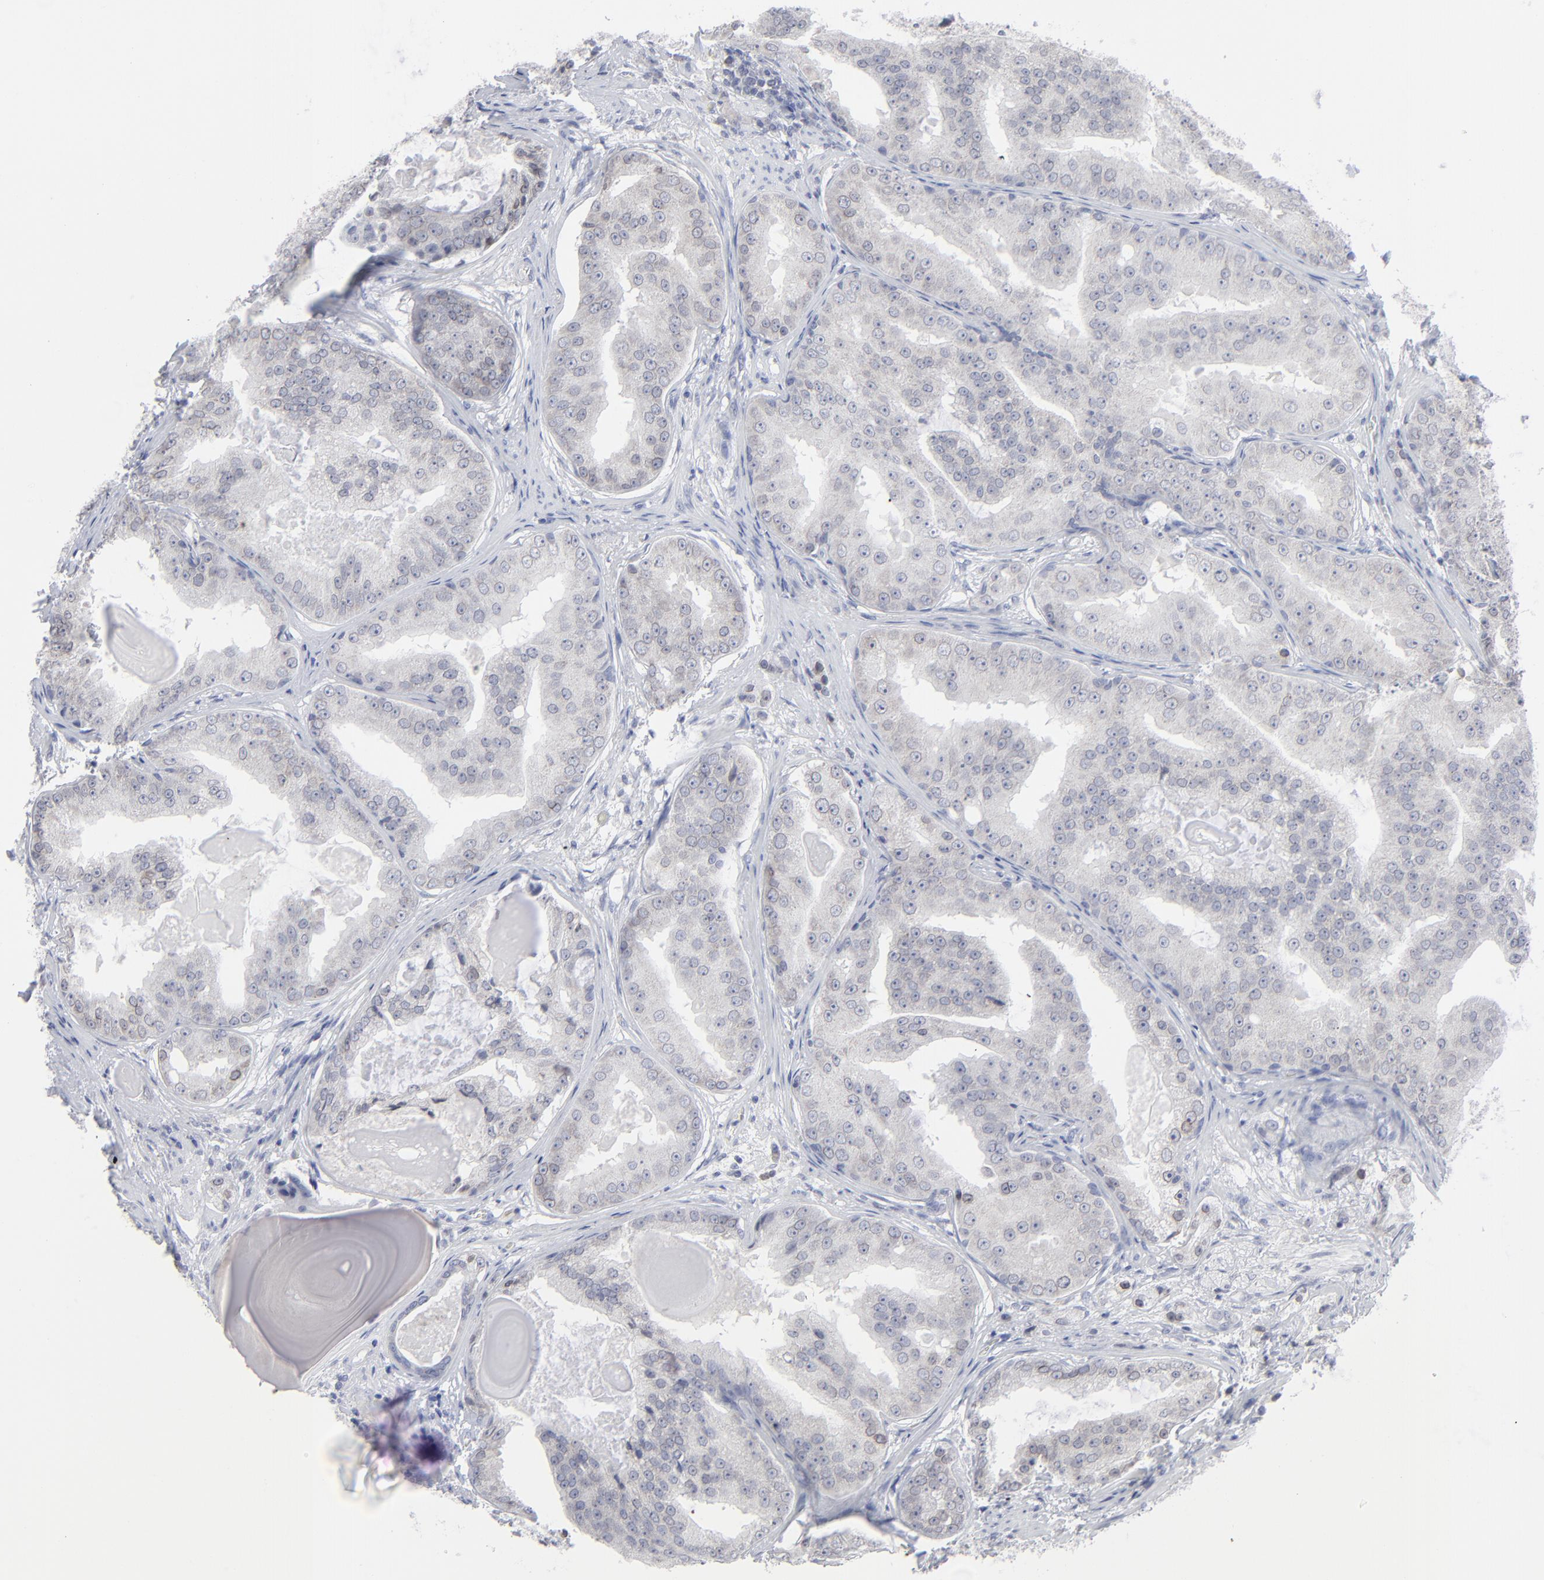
{"staining": {"intensity": "negative", "quantity": "none", "location": "none"}, "tissue": "prostate cancer", "cell_type": "Tumor cells", "image_type": "cancer", "snomed": [{"axis": "morphology", "description": "Adenocarcinoma, High grade"}, {"axis": "topography", "description": "Prostate"}], "caption": "Adenocarcinoma (high-grade) (prostate) stained for a protein using immunohistochemistry (IHC) demonstrates no expression tumor cells.", "gene": "NUP88", "patient": {"sex": "male", "age": 68}}